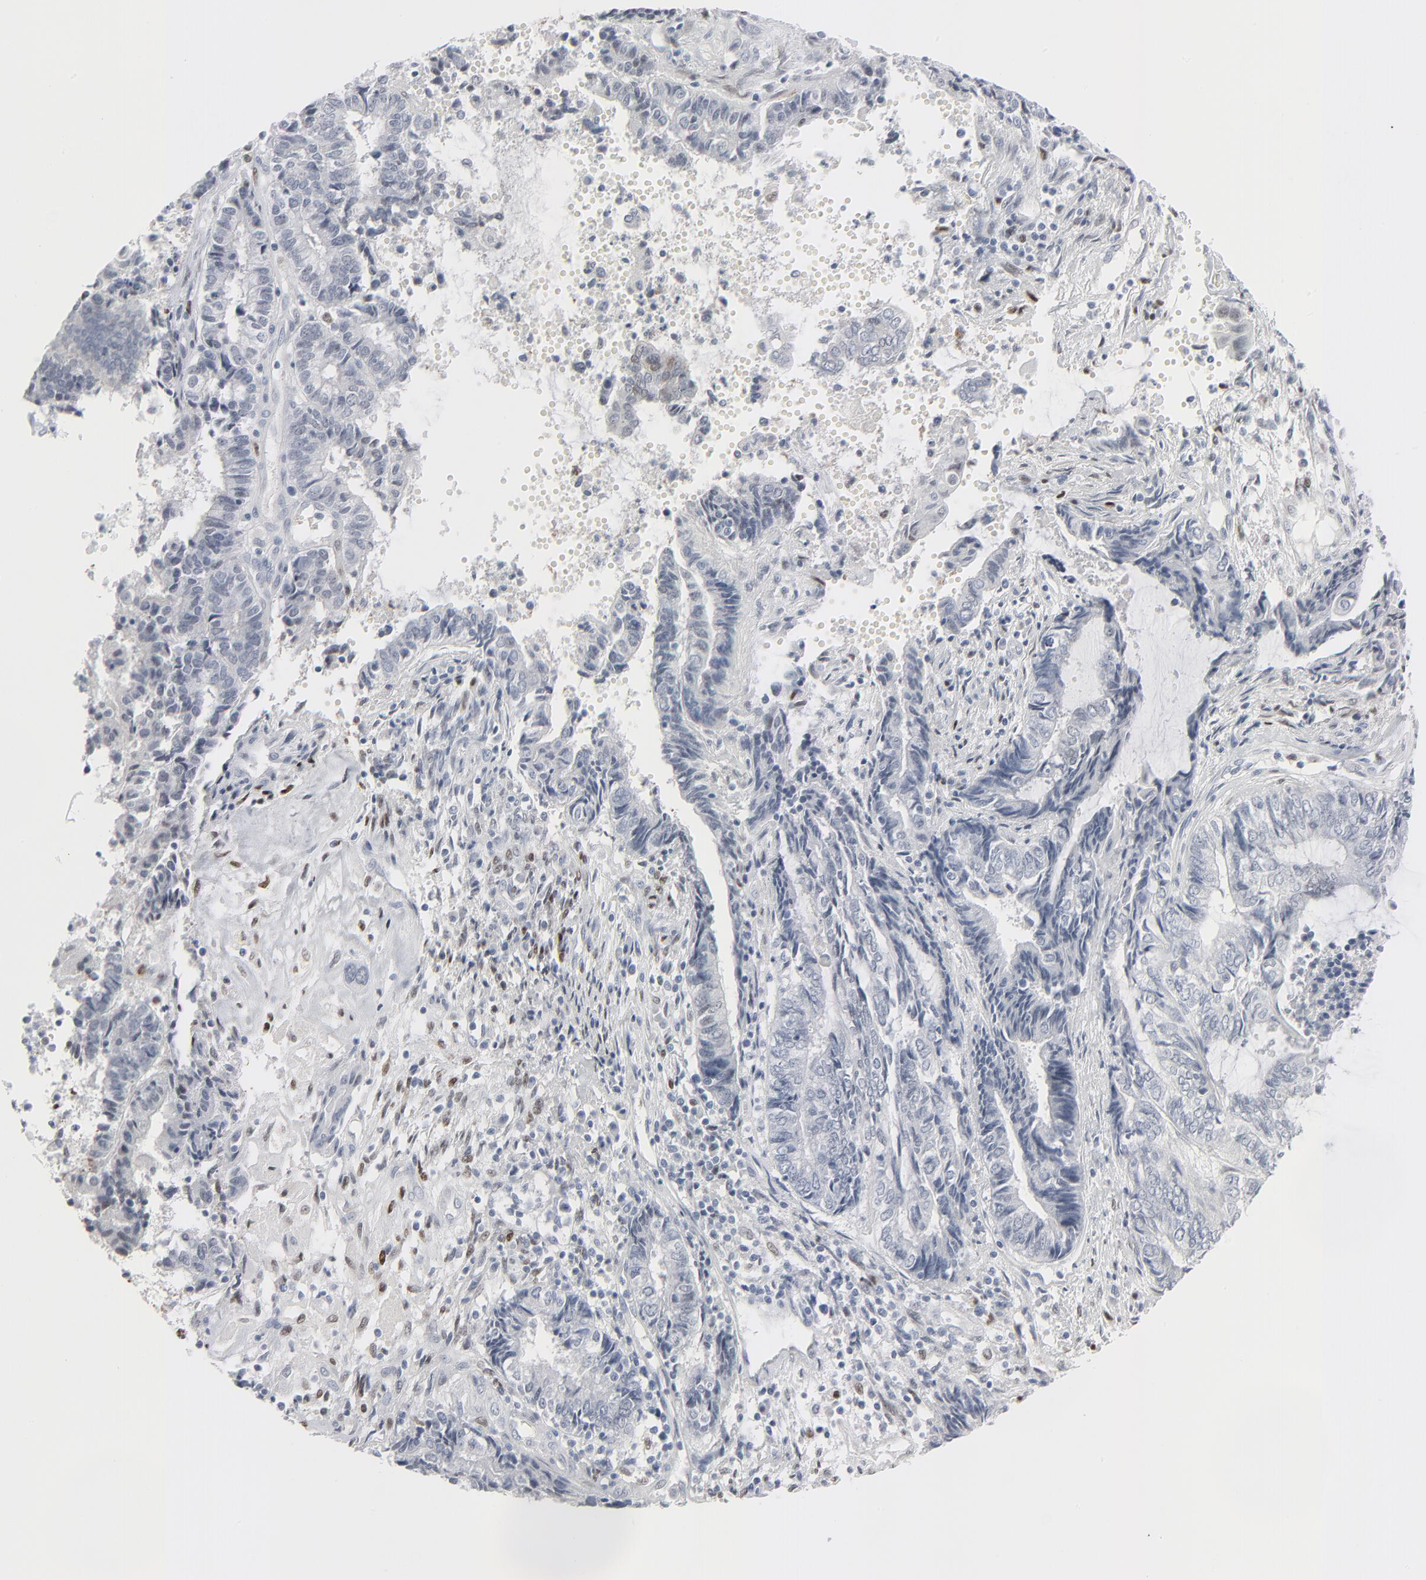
{"staining": {"intensity": "negative", "quantity": "none", "location": "none"}, "tissue": "endometrial cancer", "cell_type": "Tumor cells", "image_type": "cancer", "snomed": [{"axis": "morphology", "description": "Adenocarcinoma, NOS"}, {"axis": "topography", "description": "Endometrium"}], "caption": "Endometrial cancer (adenocarcinoma) was stained to show a protein in brown. There is no significant staining in tumor cells.", "gene": "MITF", "patient": {"sex": "female", "age": 79}}